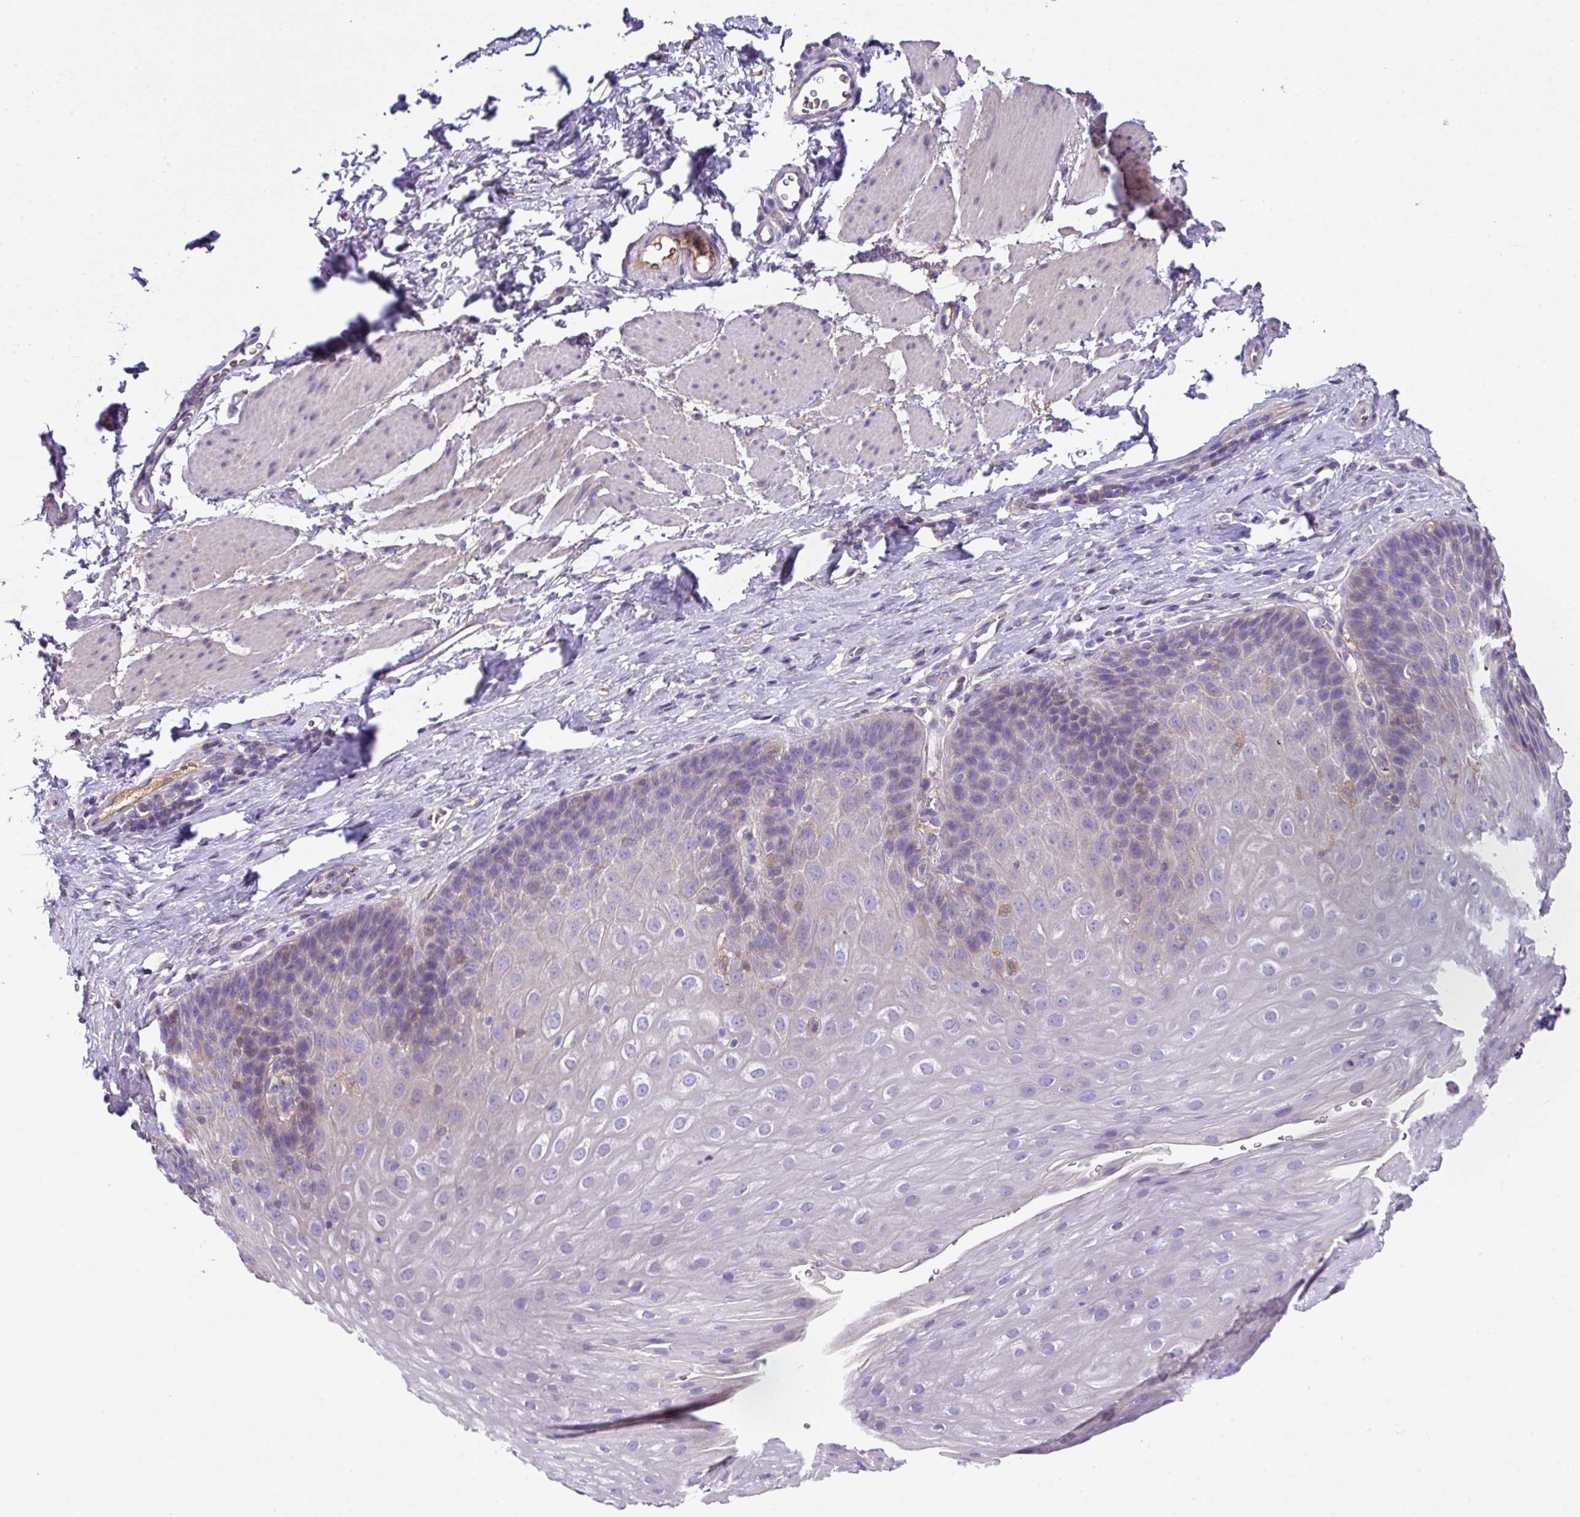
{"staining": {"intensity": "weak", "quantity": "<25%", "location": "cytoplasmic/membranous"}, "tissue": "esophagus", "cell_type": "Squamous epithelial cells", "image_type": "normal", "snomed": [{"axis": "morphology", "description": "Normal tissue, NOS"}, {"axis": "topography", "description": "Esophagus"}], "caption": "Immunohistochemistry micrograph of normal esophagus: esophagus stained with DAB (3,3'-diaminobenzidine) displays no significant protein expression in squamous epithelial cells.", "gene": "DNAL1", "patient": {"sex": "female", "age": 61}}